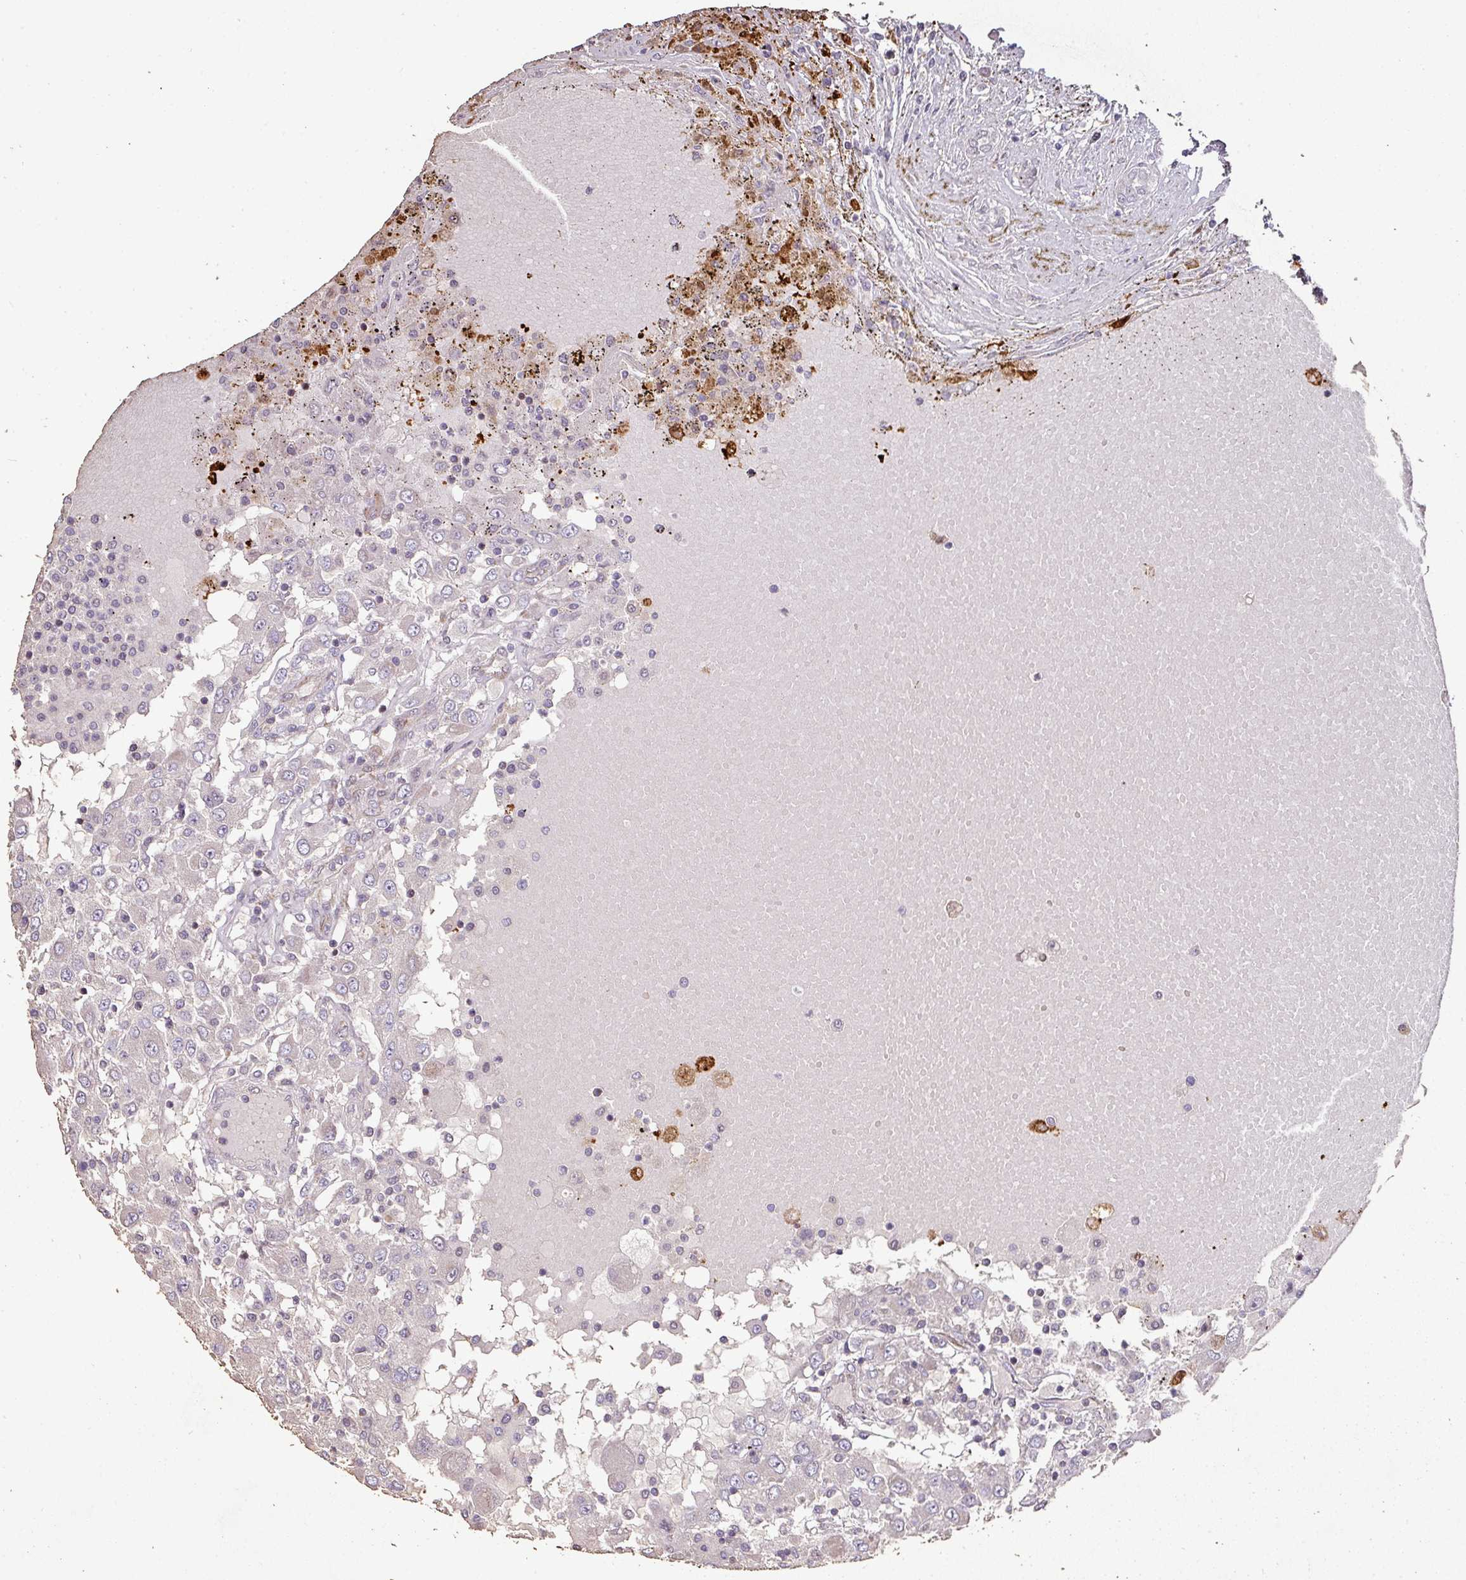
{"staining": {"intensity": "negative", "quantity": "none", "location": "none"}, "tissue": "renal cancer", "cell_type": "Tumor cells", "image_type": "cancer", "snomed": [{"axis": "morphology", "description": "Adenocarcinoma, NOS"}, {"axis": "topography", "description": "Kidney"}], "caption": "Tumor cells are negative for brown protein staining in renal cancer (adenocarcinoma). (DAB immunohistochemistry with hematoxylin counter stain).", "gene": "RPL23A", "patient": {"sex": "female", "age": 67}}